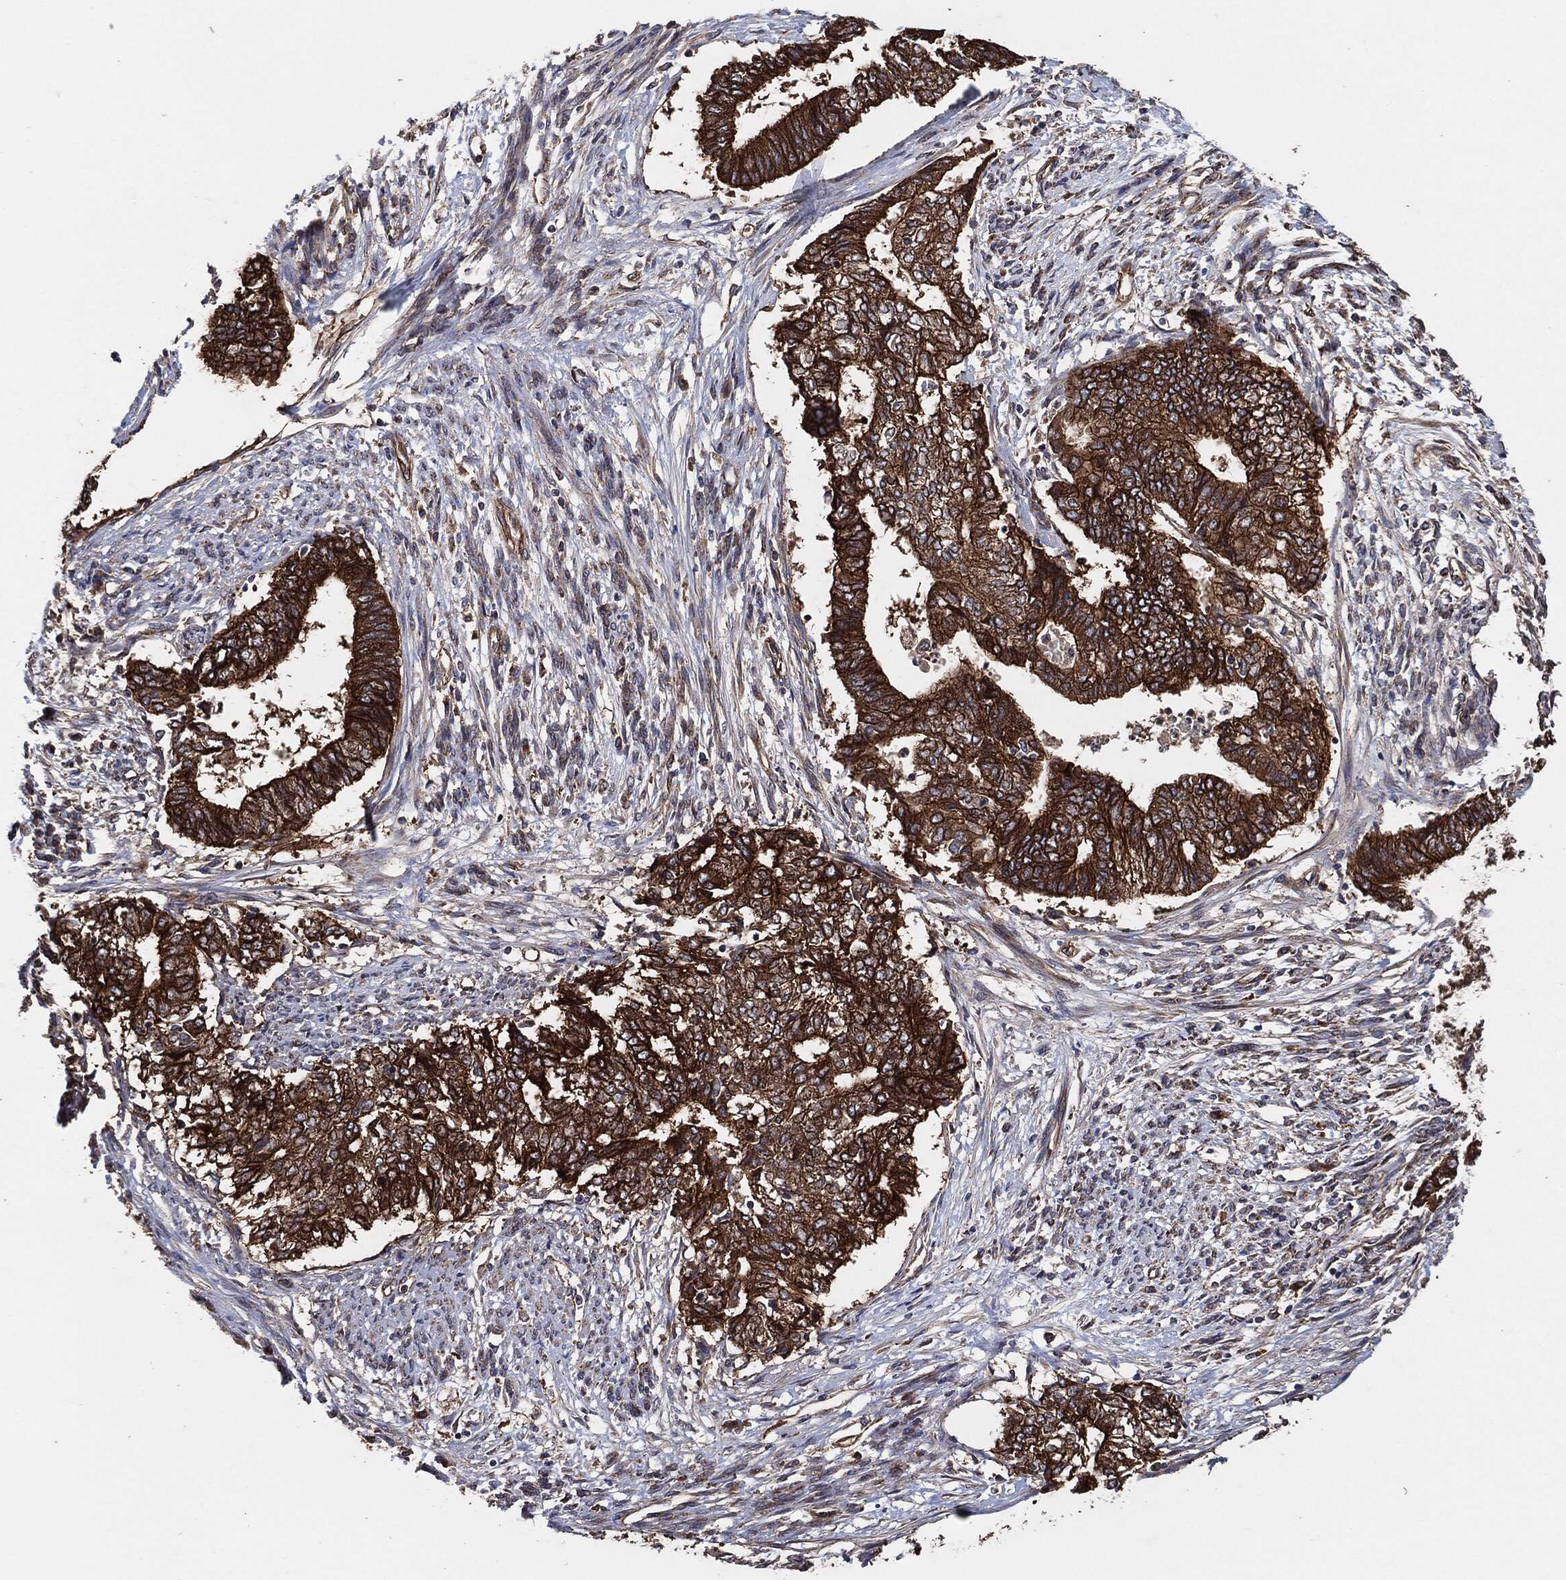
{"staining": {"intensity": "strong", "quantity": ">75%", "location": "cytoplasmic/membranous"}, "tissue": "endometrial cancer", "cell_type": "Tumor cells", "image_type": "cancer", "snomed": [{"axis": "morphology", "description": "Adenocarcinoma, NOS"}, {"axis": "topography", "description": "Endometrium"}], "caption": "High-magnification brightfield microscopy of endometrial adenocarcinoma stained with DAB (3,3'-diaminobenzidine) (brown) and counterstained with hematoxylin (blue). tumor cells exhibit strong cytoplasmic/membranous expression is appreciated in about>75% of cells. (Stains: DAB in brown, nuclei in blue, Microscopy: brightfield microscopy at high magnification).", "gene": "CTNNA1", "patient": {"sex": "female", "age": 65}}